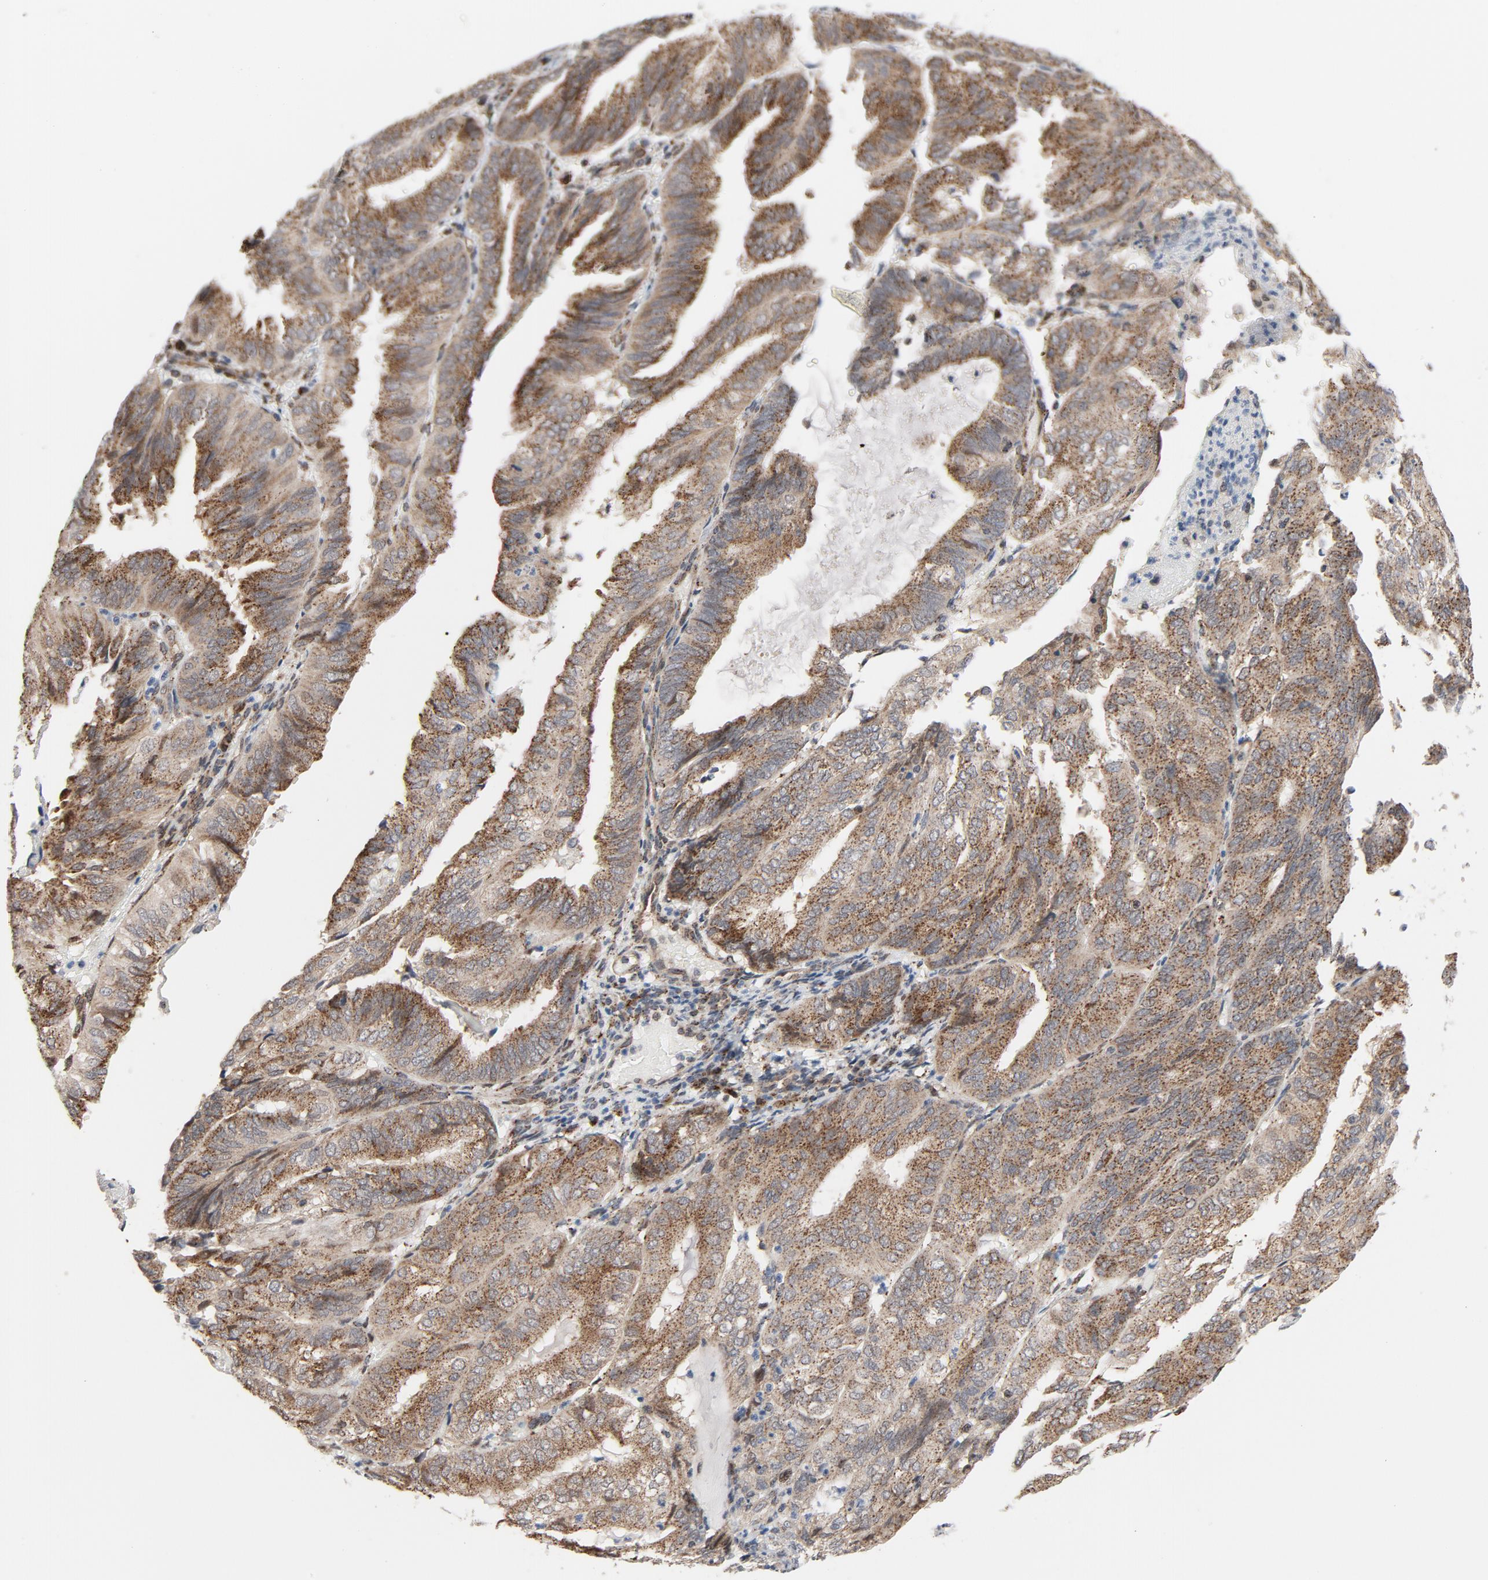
{"staining": {"intensity": "moderate", "quantity": ">75%", "location": "cytoplasmic/membranous"}, "tissue": "endometrial cancer", "cell_type": "Tumor cells", "image_type": "cancer", "snomed": [{"axis": "morphology", "description": "Adenocarcinoma, NOS"}, {"axis": "topography", "description": "Endometrium"}], "caption": "A brown stain highlights moderate cytoplasmic/membranous staining of a protein in human endometrial cancer (adenocarcinoma) tumor cells. The protein is shown in brown color, while the nuclei are stained blue.", "gene": "RPL12", "patient": {"sex": "female", "age": 59}}